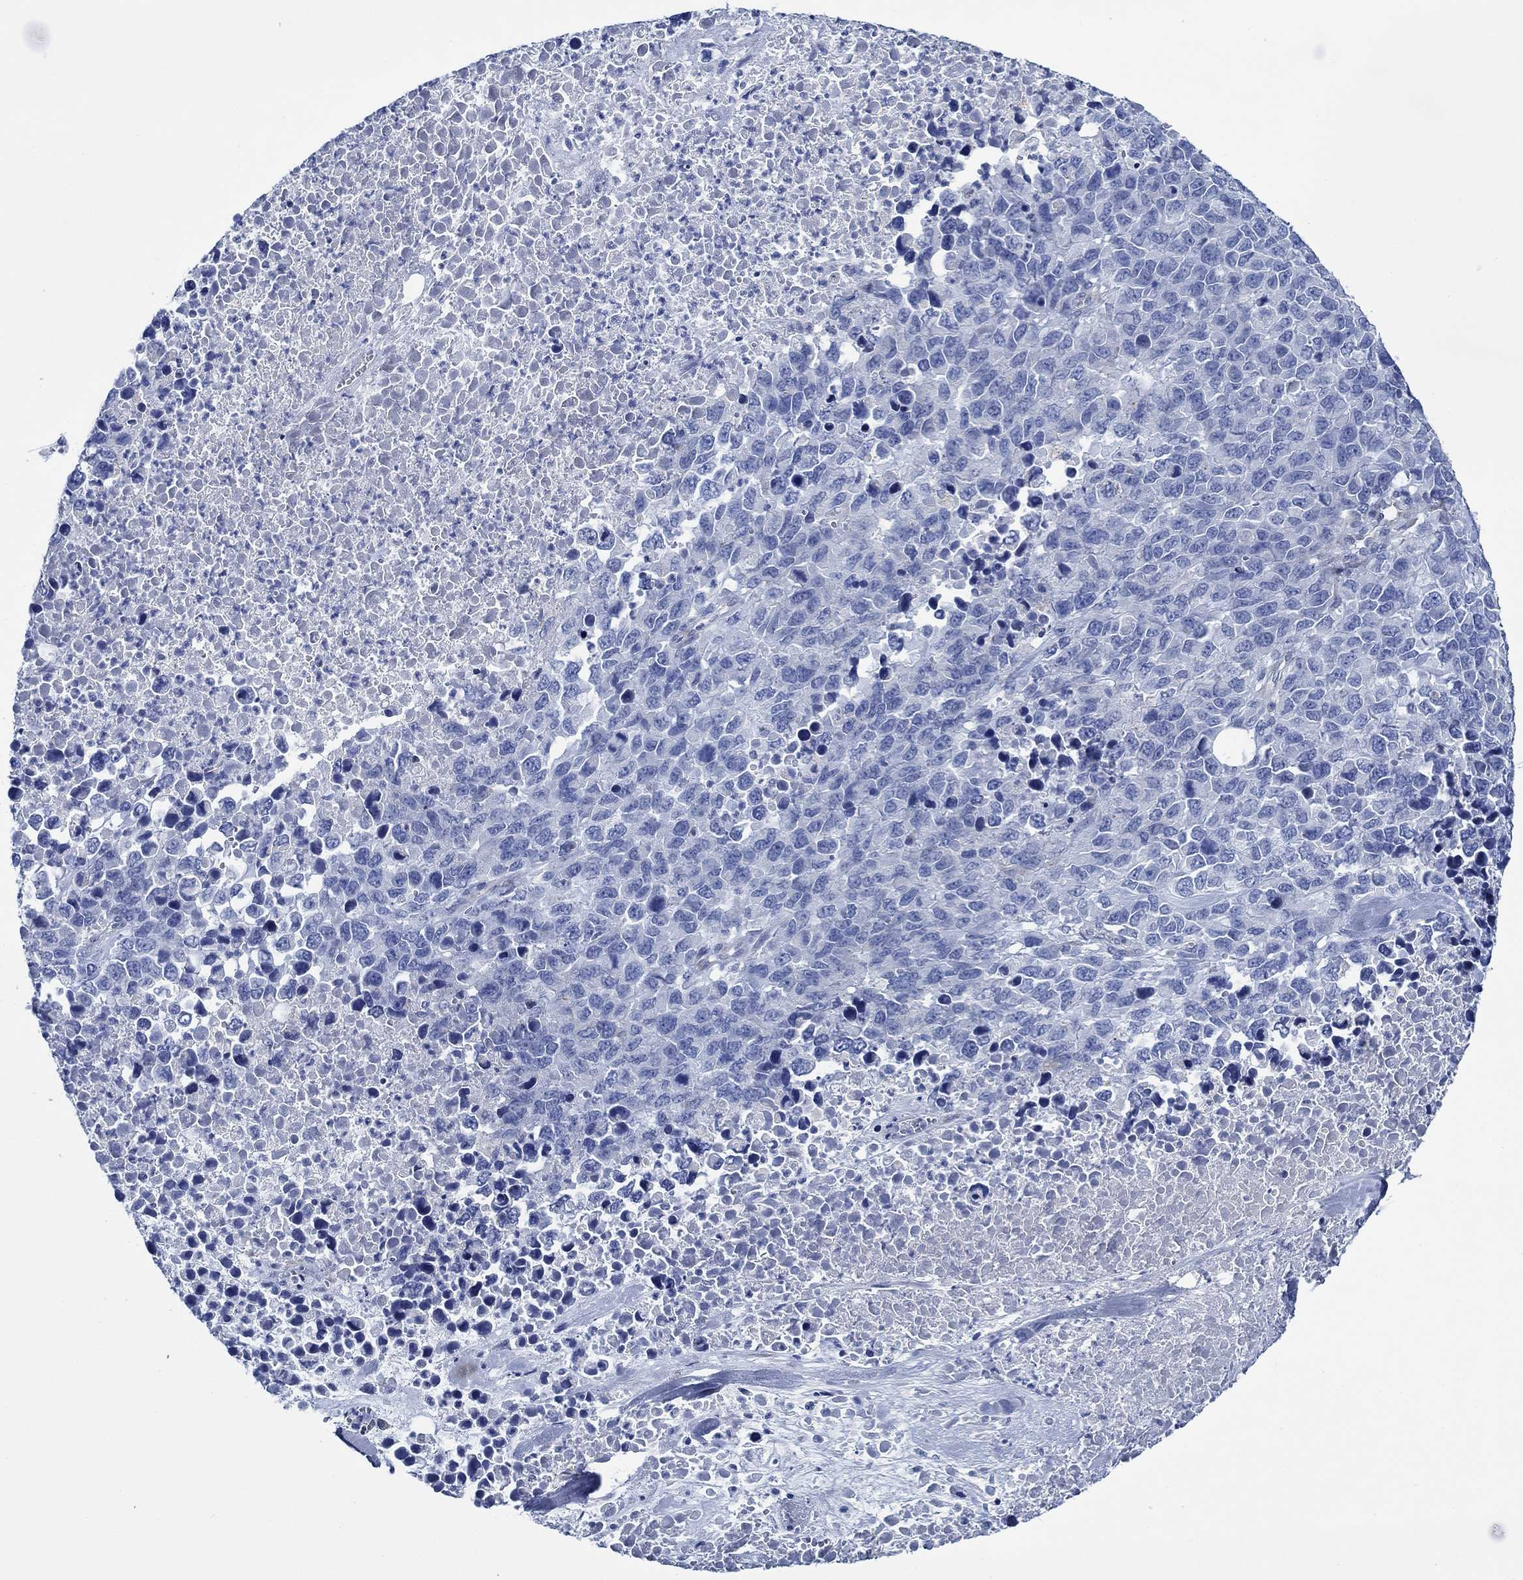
{"staining": {"intensity": "negative", "quantity": "none", "location": "none"}, "tissue": "melanoma", "cell_type": "Tumor cells", "image_type": "cancer", "snomed": [{"axis": "morphology", "description": "Malignant melanoma, Metastatic site"}, {"axis": "topography", "description": "Skin"}], "caption": "The micrograph reveals no staining of tumor cells in melanoma. Brightfield microscopy of immunohistochemistry stained with DAB (brown) and hematoxylin (blue), captured at high magnification.", "gene": "SVEP1", "patient": {"sex": "male", "age": 84}}